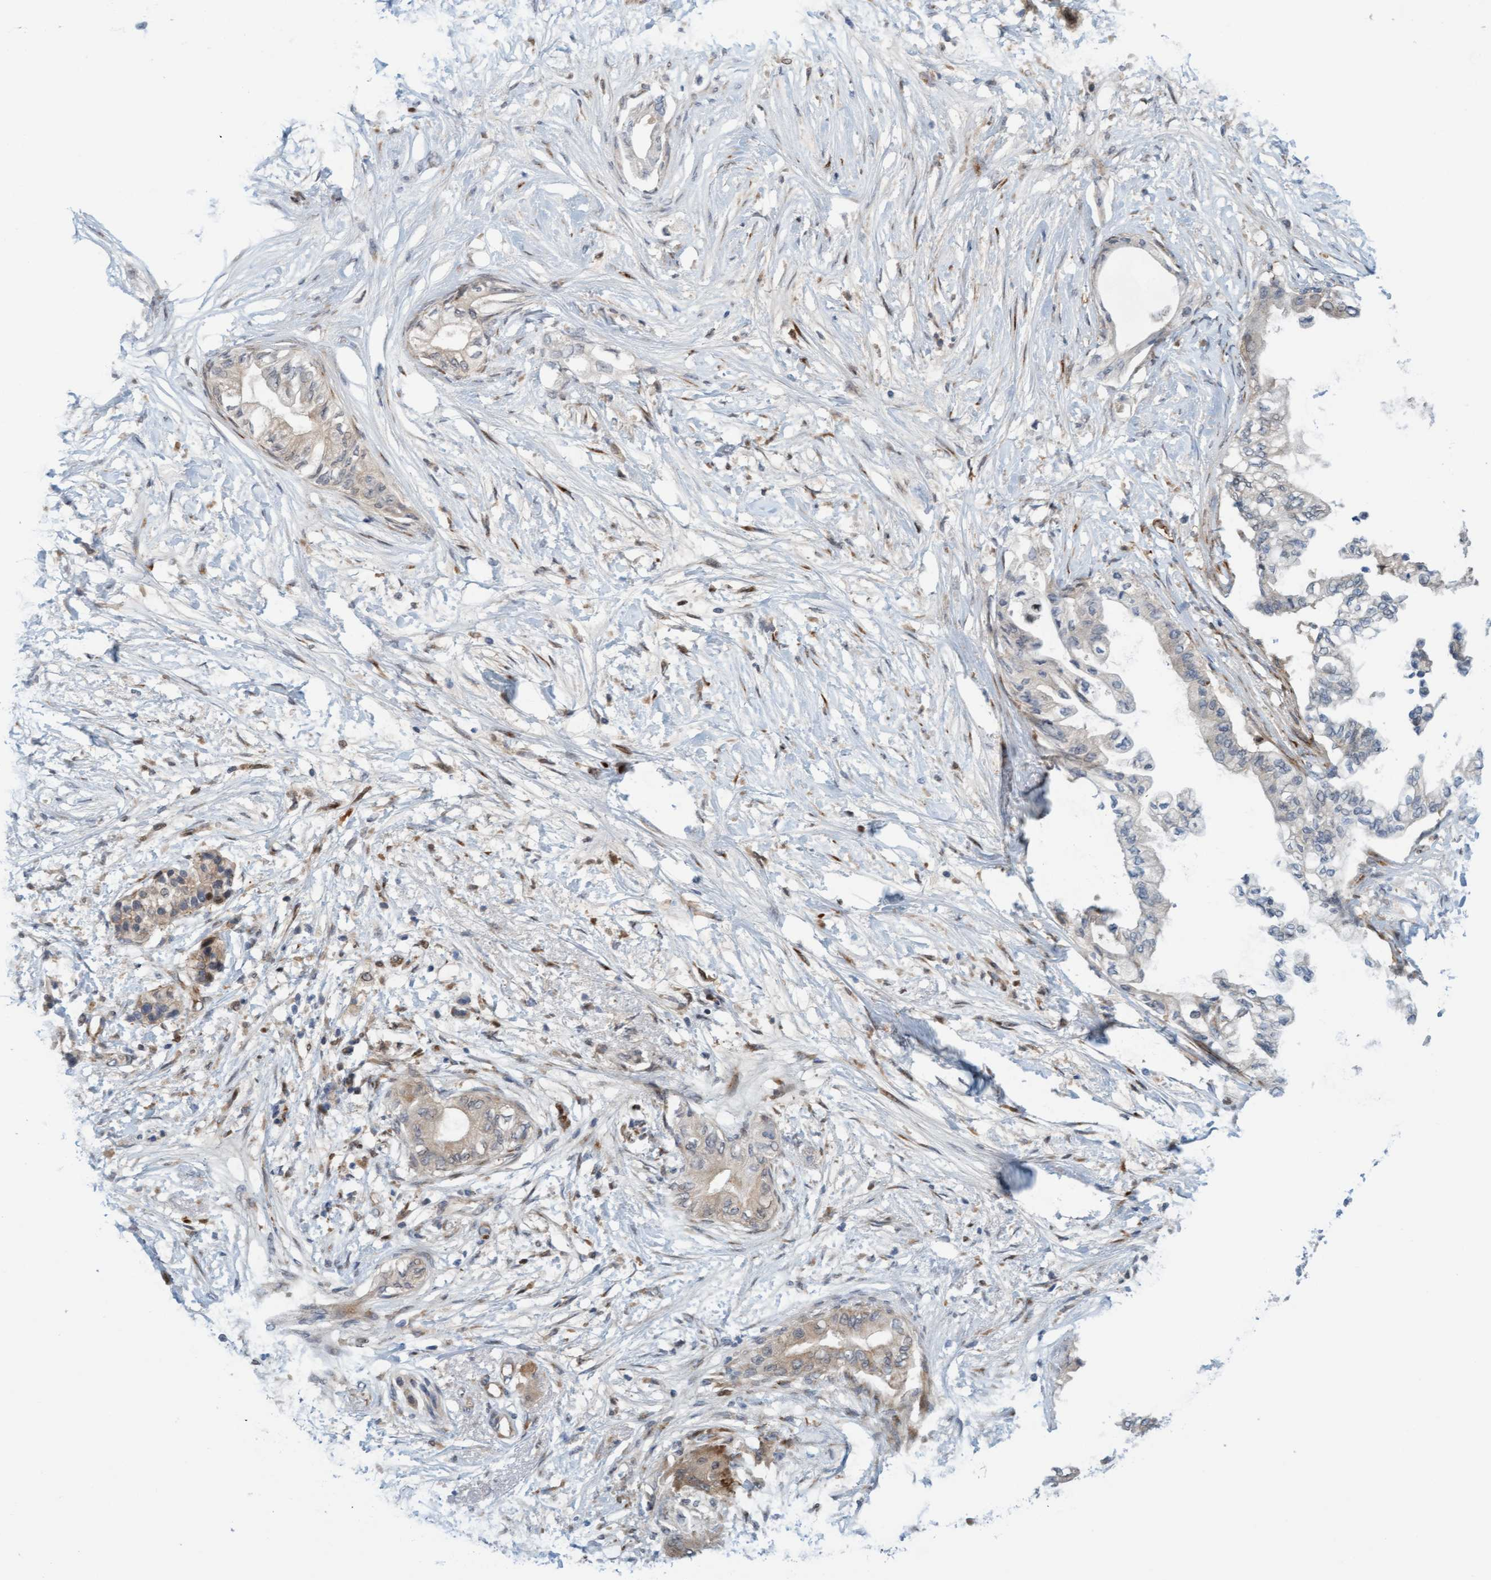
{"staining": {"intensity": "negative", "quantity": "none", "location": "none"}, "tissue": "pancreatic cancer", "cell_type": "Tumor cells", "image_type": "cancer", "snomed": [{"axis": "morphology", "description": "Normal tissue, NOS"}, {"axis": "morphology", "description": "Adenocarcinoma, NOS"}, {"axis": "topography", "description": "Pancreas"}, {"axis": "topography", "description": "Duodenum"}], "caption": "Immunohistochemistry photomicrograph of neoplastic tissue: pancreatic cancer (adenocarcinoma) stained with DAB exhibits no significant protein staining in tumor cells.", "gene": "EIF4EBP1", "patient": {"sex": "female", "age": 60}}